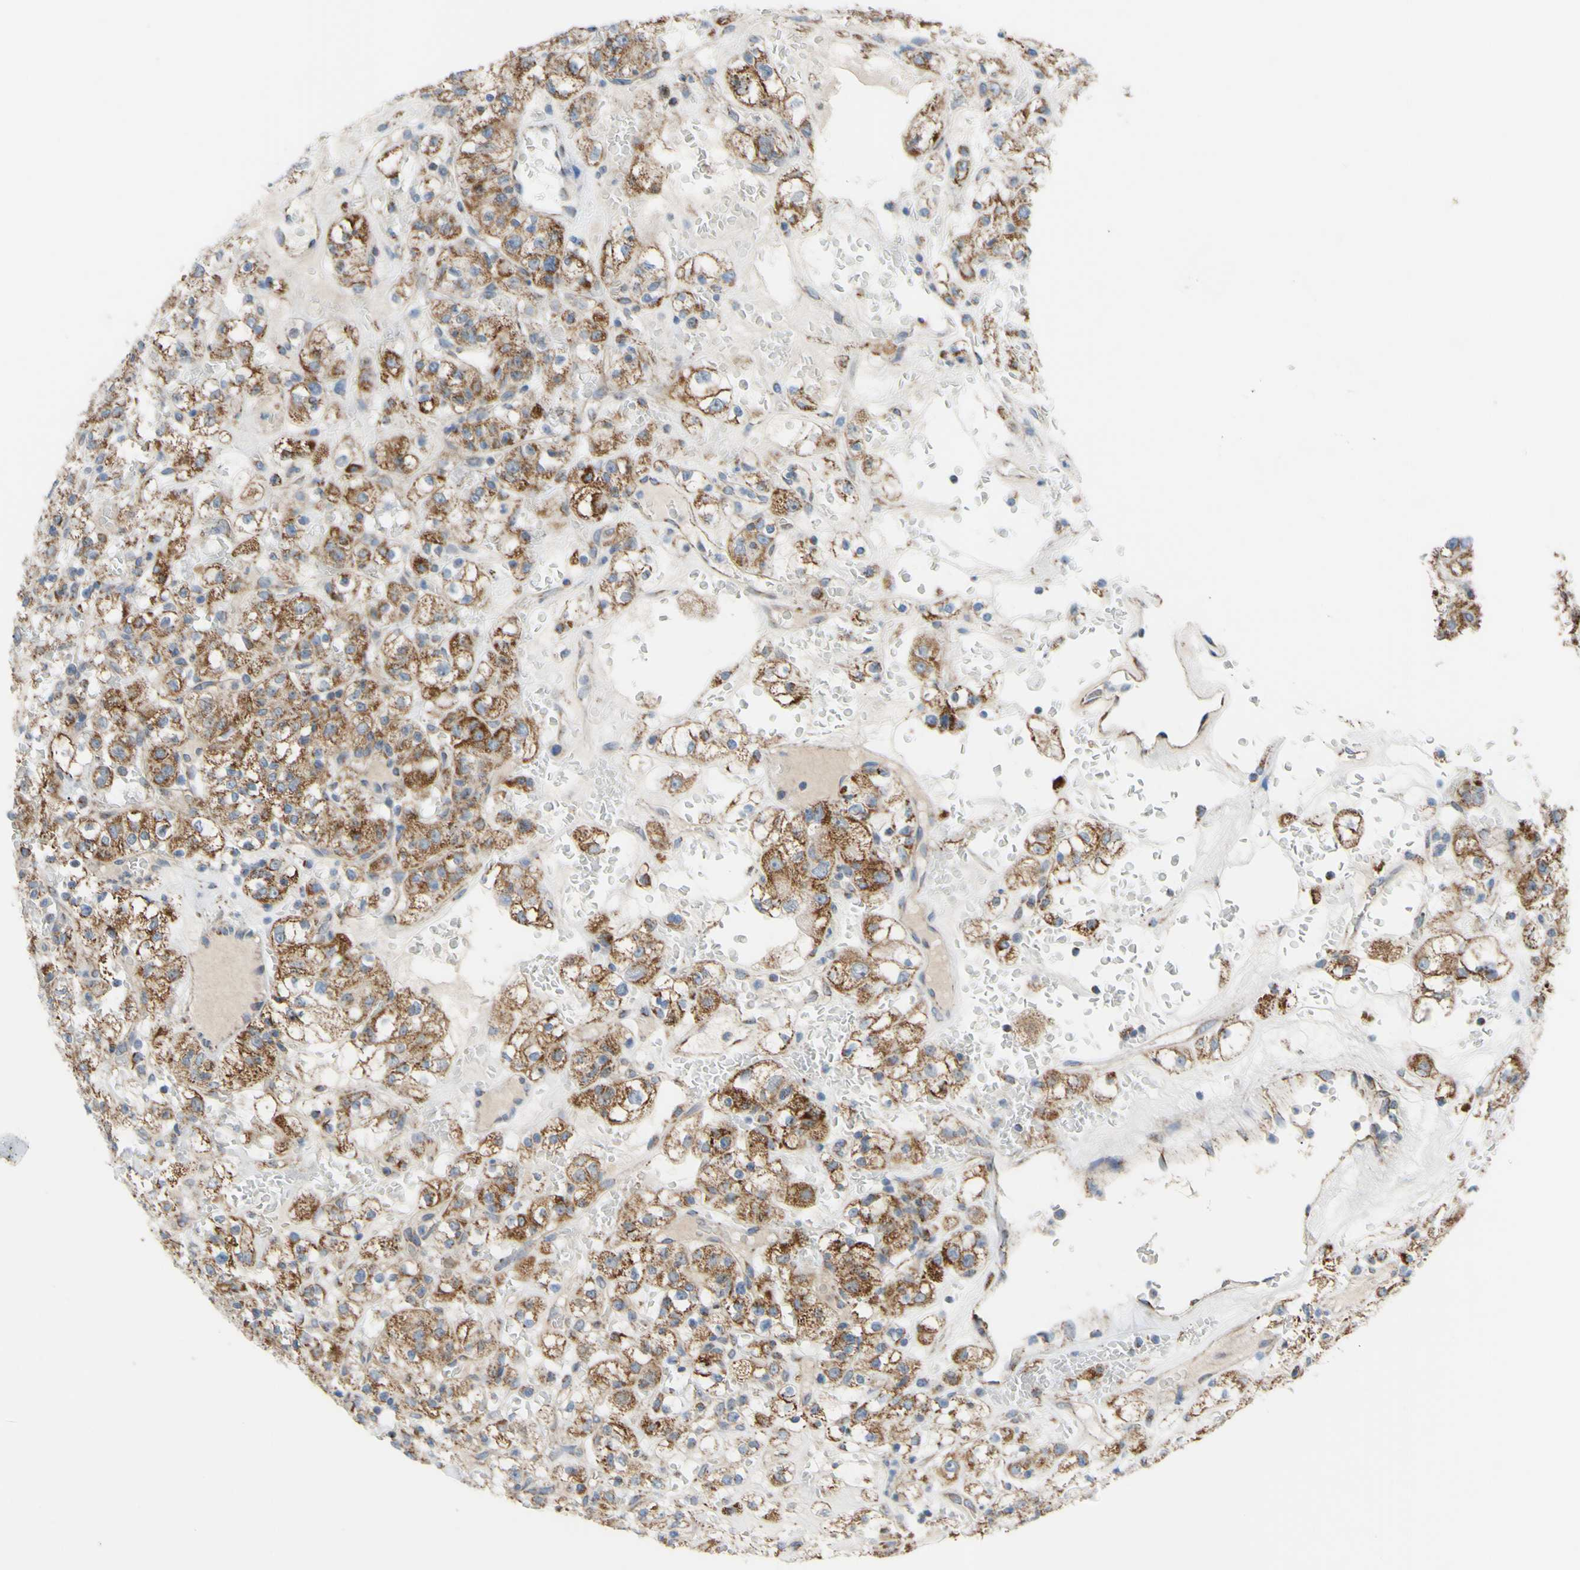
{"staining": {"intensity": "moderate", "quantity": ">75%", "location": "cytoplasmic/membranous"}, "tissue": "renal cancer", "cell_type": "Tumor cells", "image_type": "cancer", "snomed": [{"axis": "morphology", "description": "Normal tissue, NOS"}, {"axis": "morphology", "description": "Adenocarcinoma, NOS"}, {"axis": "topography", "description": "Kidney"}], "caption": "DAB immunohistochemical staining of renal adenocarcinoma demonstrates moderate cytoplasmic/membranous protein staining in approximately >75% of tumor cells.", "gene": "GLT8D1", "patient": {"sex": "female", "age": 72}}